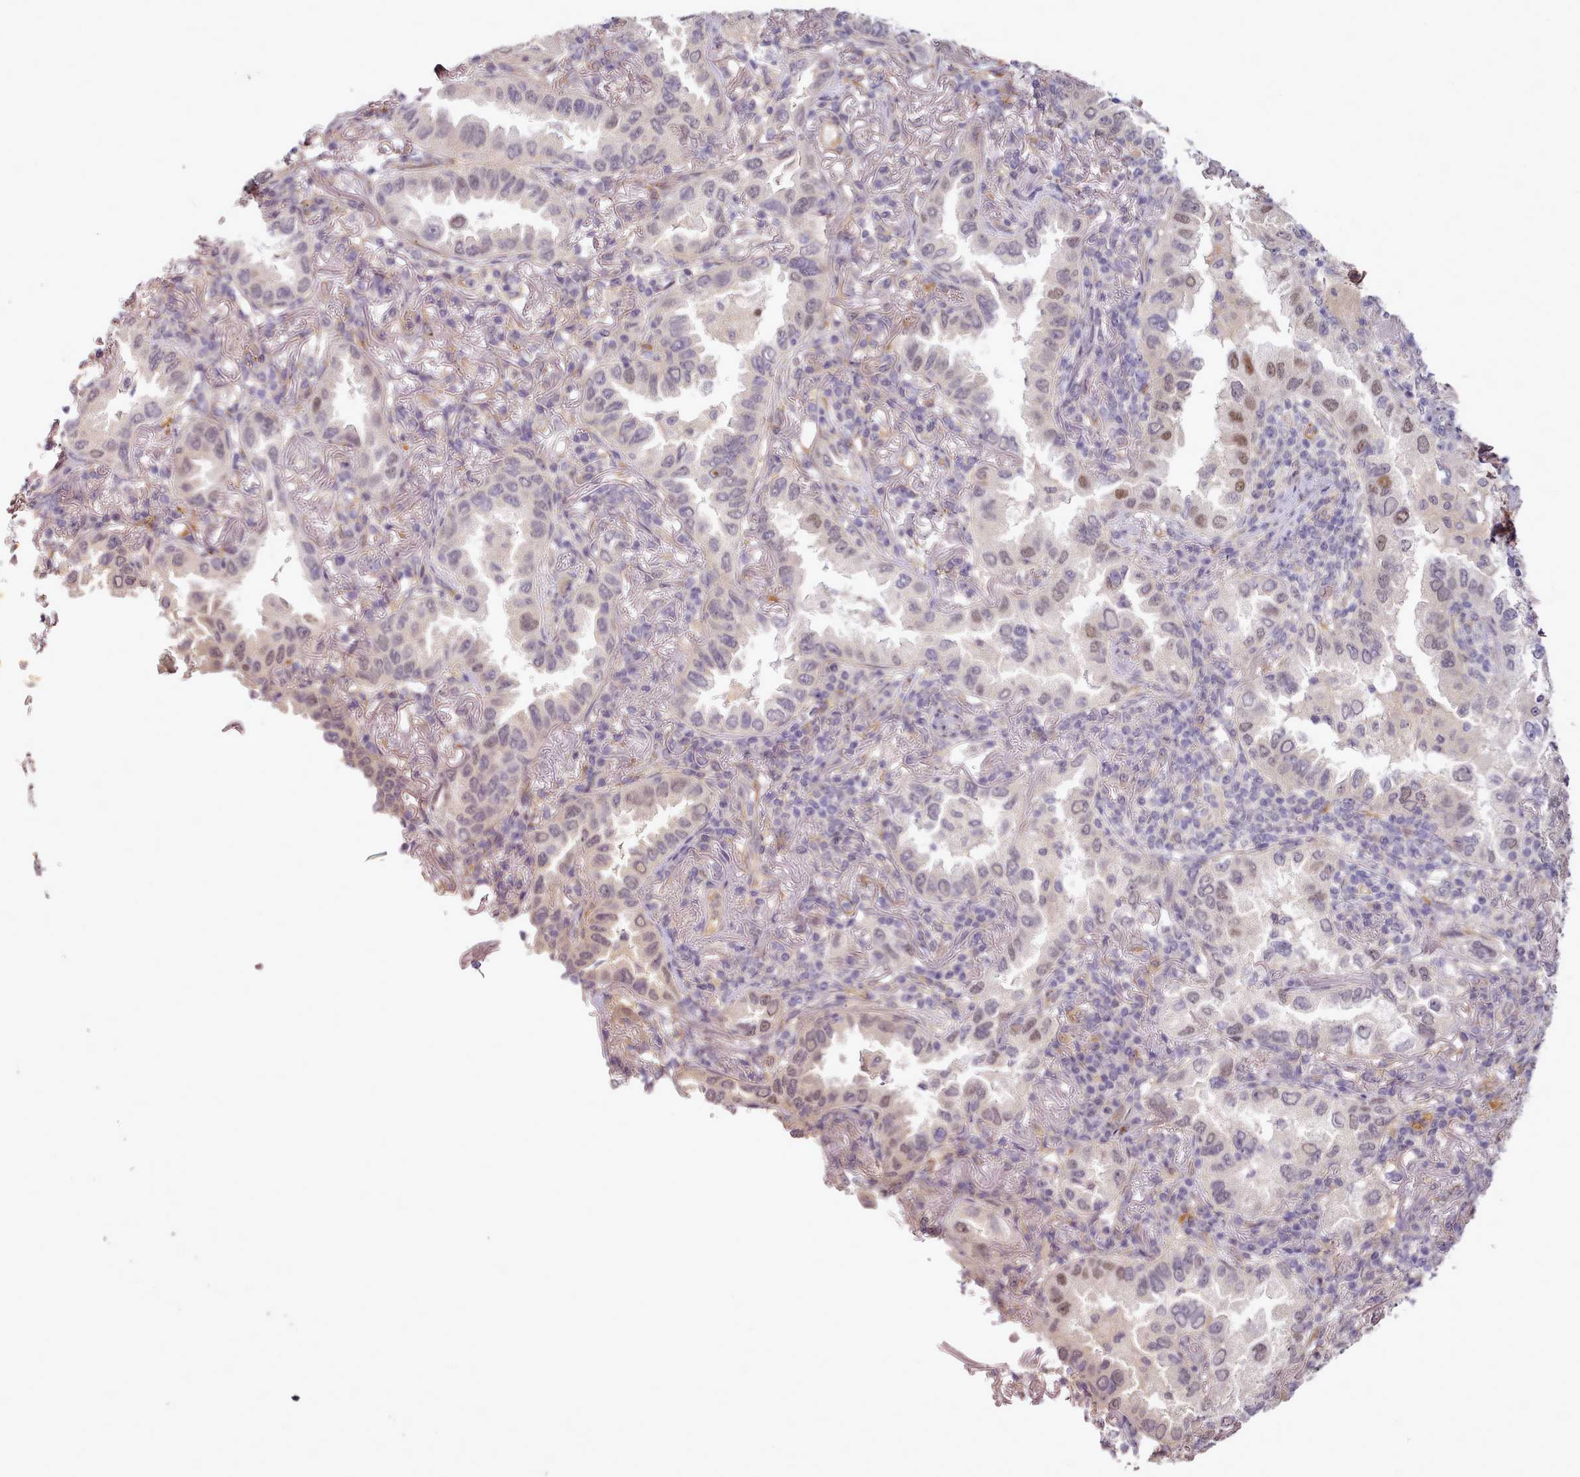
{"staining": {"intensity": "moderate", "quantity": "<25%", "location": "nuclear"}, "tissue": "lung cancer", "cell_type": "Tumor cells", "image_type": "cancer", "snomed": [{"axis": "morphology", "description": "Adenocarcinoma, NOS"}, {"axis": "topography", "description": "Lung"}], "caption": "The micrograph exhibits staining of adenocarcinoma (lung), revealing moderate nuclear protein positivity (brown color) within tumor cells.", "gene": "C1QTNF5", "patient": {"sex": "female", "age": 69}}